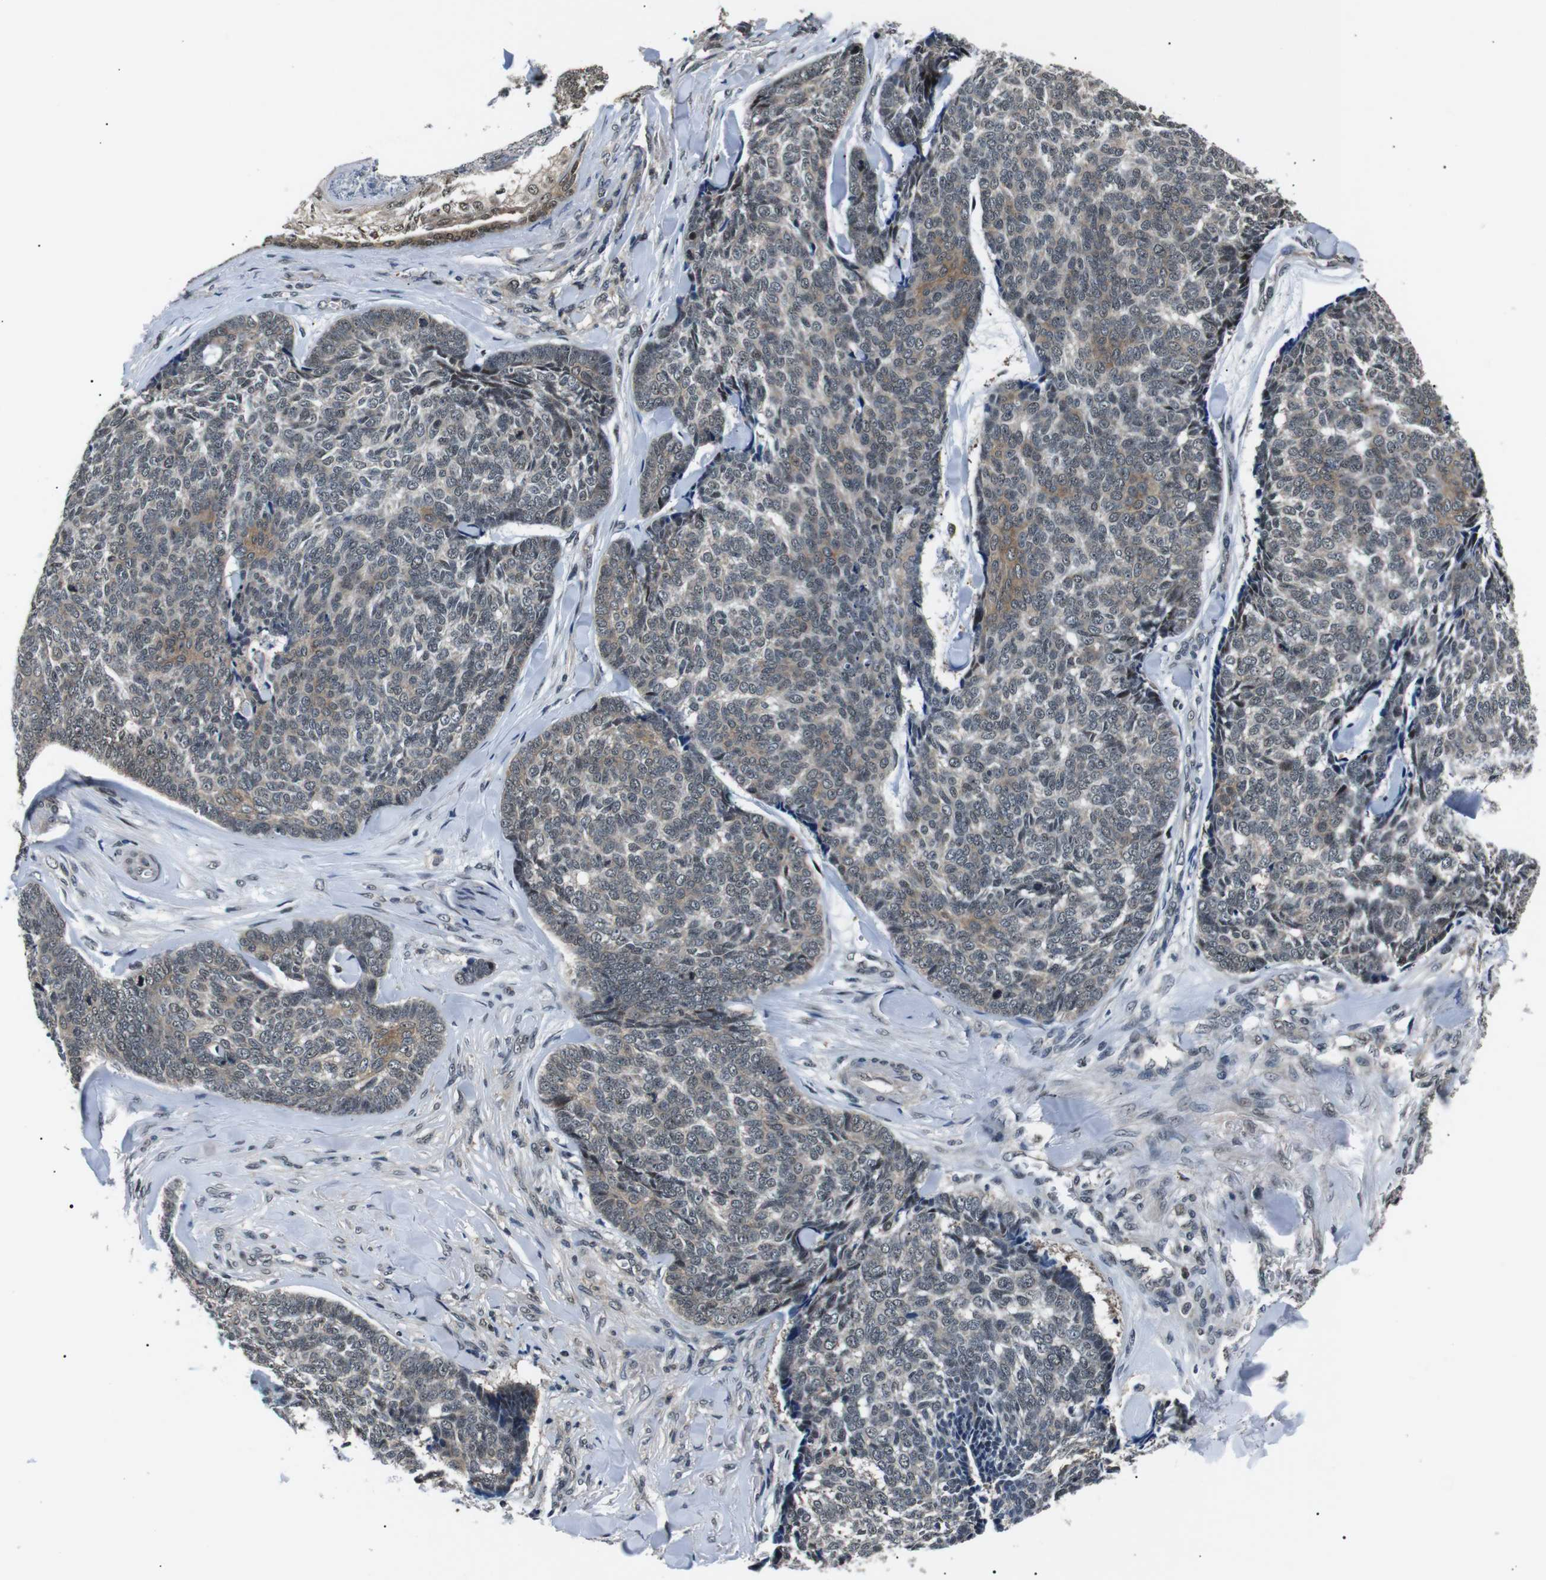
{"staining": {"intensity": "weak", "quantity": "25%-75%", "location": "cytoplasmic/membranous,nuclear"}, "tissue": "skin cancer", "cell_type": "Tumor cells", "image_type": "cancer", "snomed": [{"axis": "morphology", "description": "Basal cell carcinoma"}, {"axis": "topography", "description": "Skin"}], "caption": "Immunohistochemical staining of human skin cancer demonstrates weak cytoplasmic/membranous and nuclear protein positivity in approximately 25%-75% of tumor cells.", "gene": "SKP1", "patient": {"sex": "male", "age": 84}}